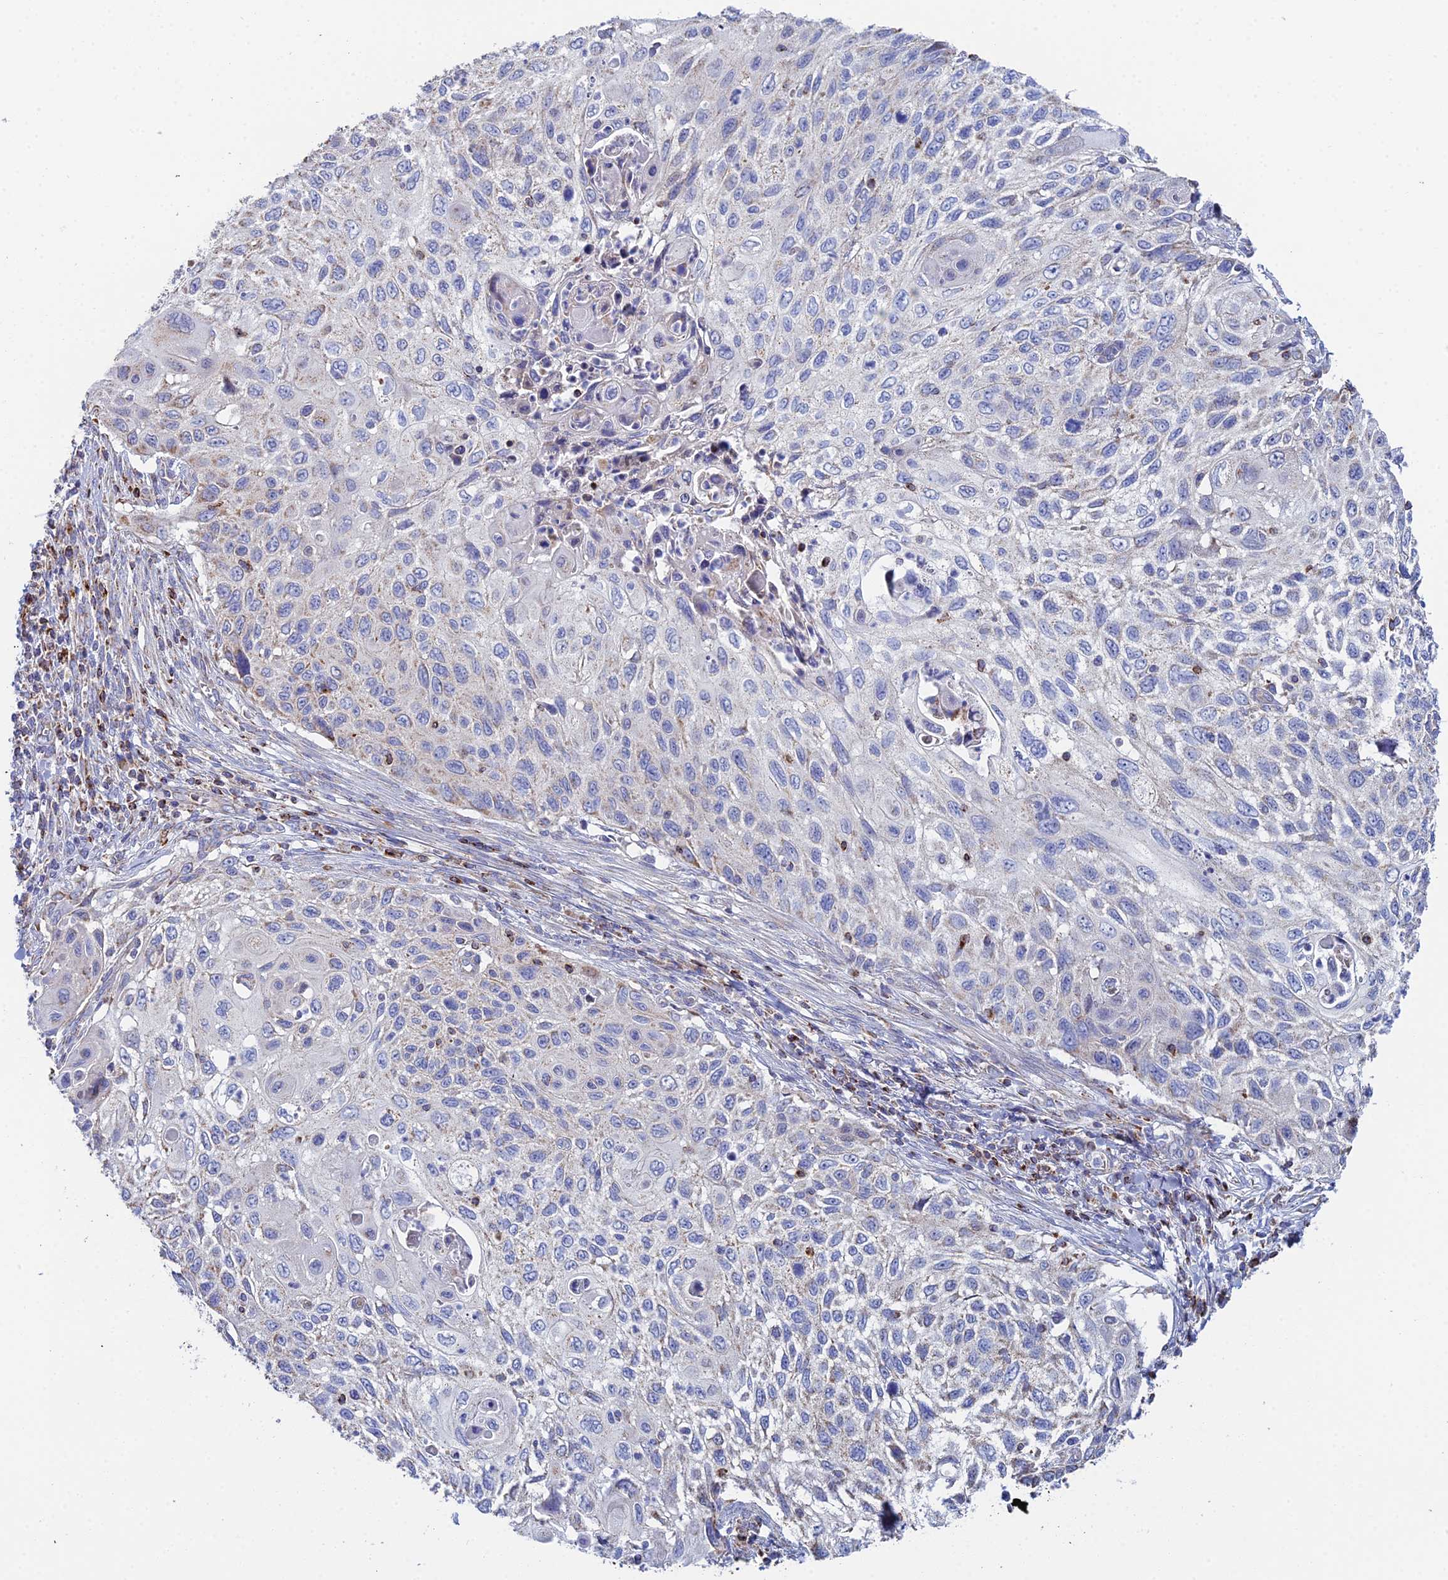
{"staining": {"intensity": "weak", "quantity": "<25%", "location": "cytoplasmic/membranous"}, "tissue": "cervical cancer", "cell_type": "Tumor cells", "image_type": "cancer", "snomed": [{"axis": "morphology", "description": "Squamous cell carcinoma, NOS"}, {"axis": "topography", "description": "Cervix"}], "caption": "Immunohistochemical staining of cervical cancer reveals no significant expression in tumor cells. The staining is performed using DAB (3,3'-diaminobenzidine) brown chromogen with nuclei counter-stained in using hematoxylin.", "gene": "SPOCK2", "patient": {"sex": "female", "age": 70}}